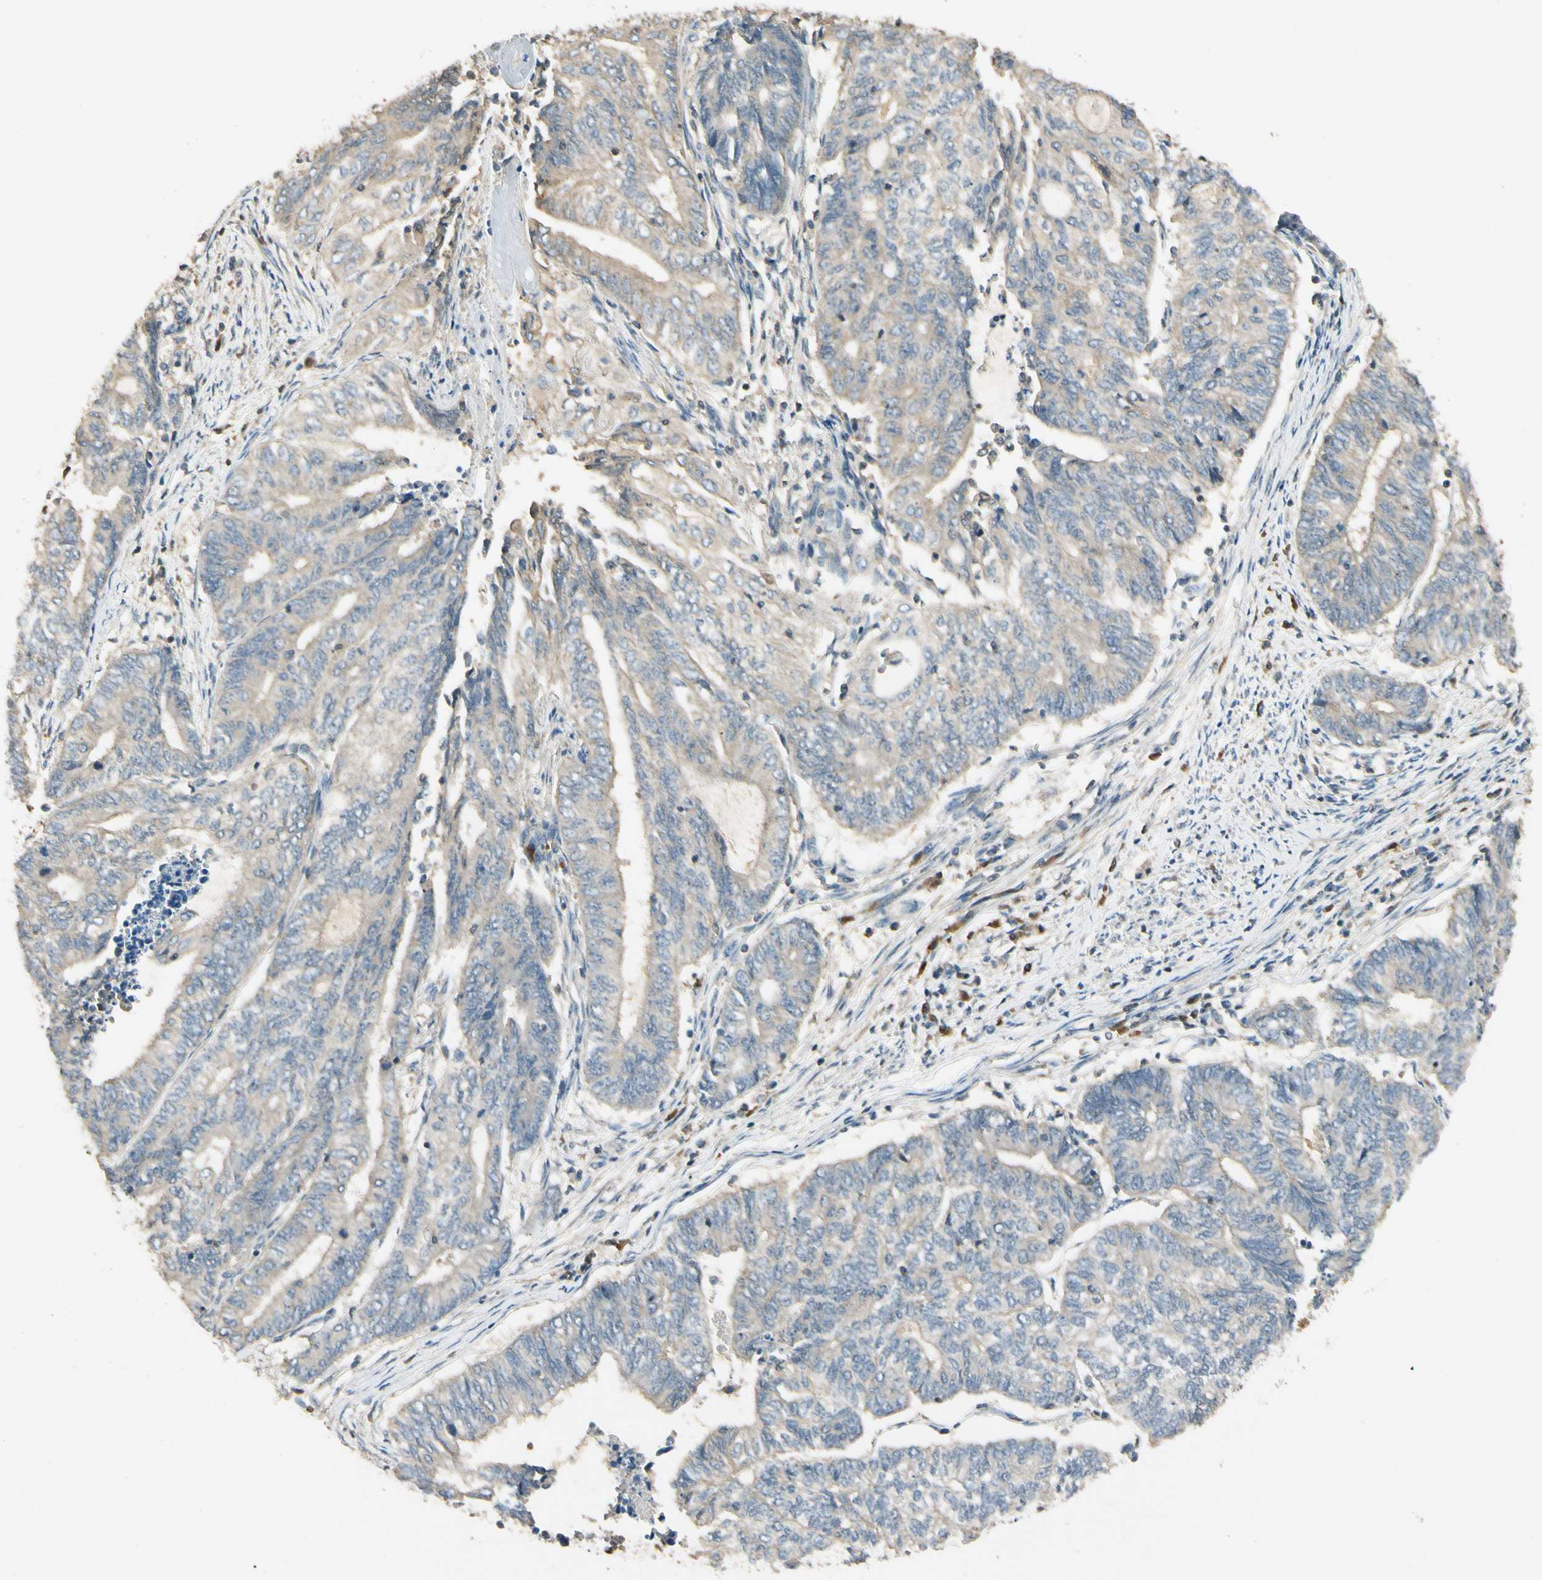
{"staining": {"intensity": "weak", "quantity": ">75%", "location": "cytoplasmic/membranous"}, "tissue": "endometrial cancer", "cell_type": "Tumor cells", "image_type": "cancer", "snomed": [{"axis": "morphology", "description": "Adenocarcinoma, NOS"}, {"axis": "topography", "description": "Uterus"}, {"axis": "topography", "description": "Endometrium"}], "caption": "Immunohistochemistry (IHC) micrograph of human endometrial adenocarcinoma stained for a protein (brown), which shows low levels of weak cytoplasmic/membranous expression in about >75% of tumor cells.", "gene": "PLXNA1", "patient": {"sex": "female", "age": 70}}